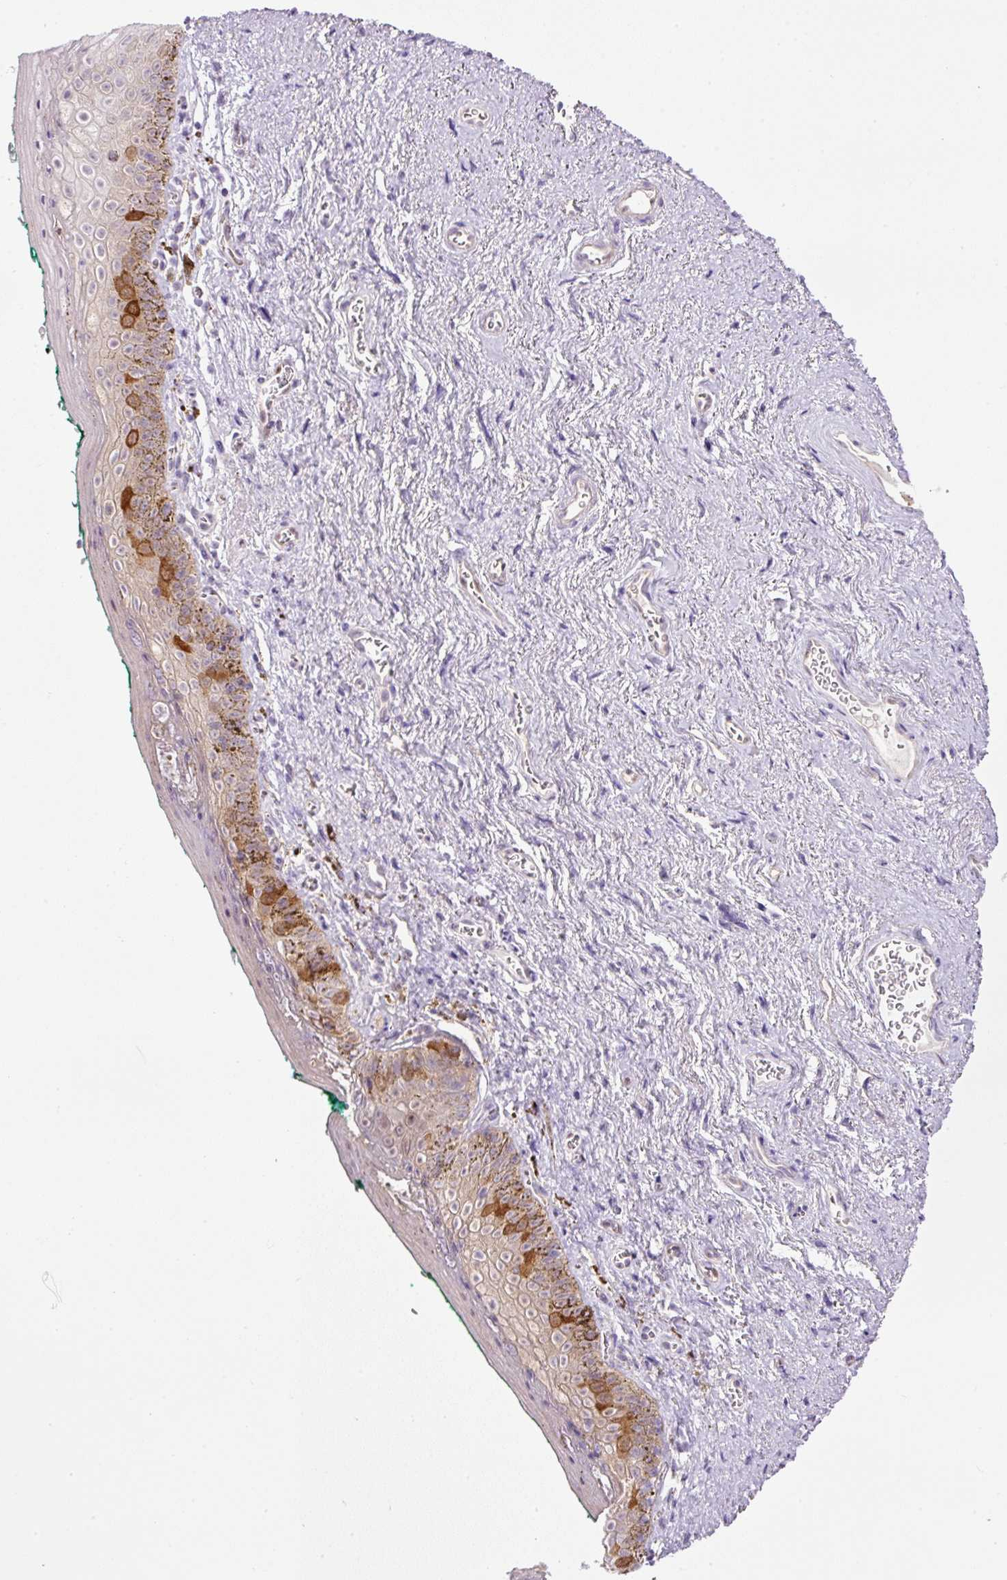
{"staining": {"intensity": "strong", "quantity": "<25%", "location": "cytoplasmic/membranous,nuclear"}, "tissue": "vagina", "cell_type": "Squamous epithelial cells", "image_type": "normal", "snomed": [{"axis": "morphology", "description": "Normal tissue, NOS"}, {"axis": "topography", "description": "Vulva"}, {"axis": "topography", "description": "Vagina"}, {"axis": "topography", "description": "Peripheral nerve tissue"}], "caption": "Protein staining of unremarkable vagina reveals strong cytoplasmic/membranous,nuclear positivity in about <25% of squamous epithelial cells.", "gene": "KPNA2", "patient": {"sex": "female", "age": 66}}